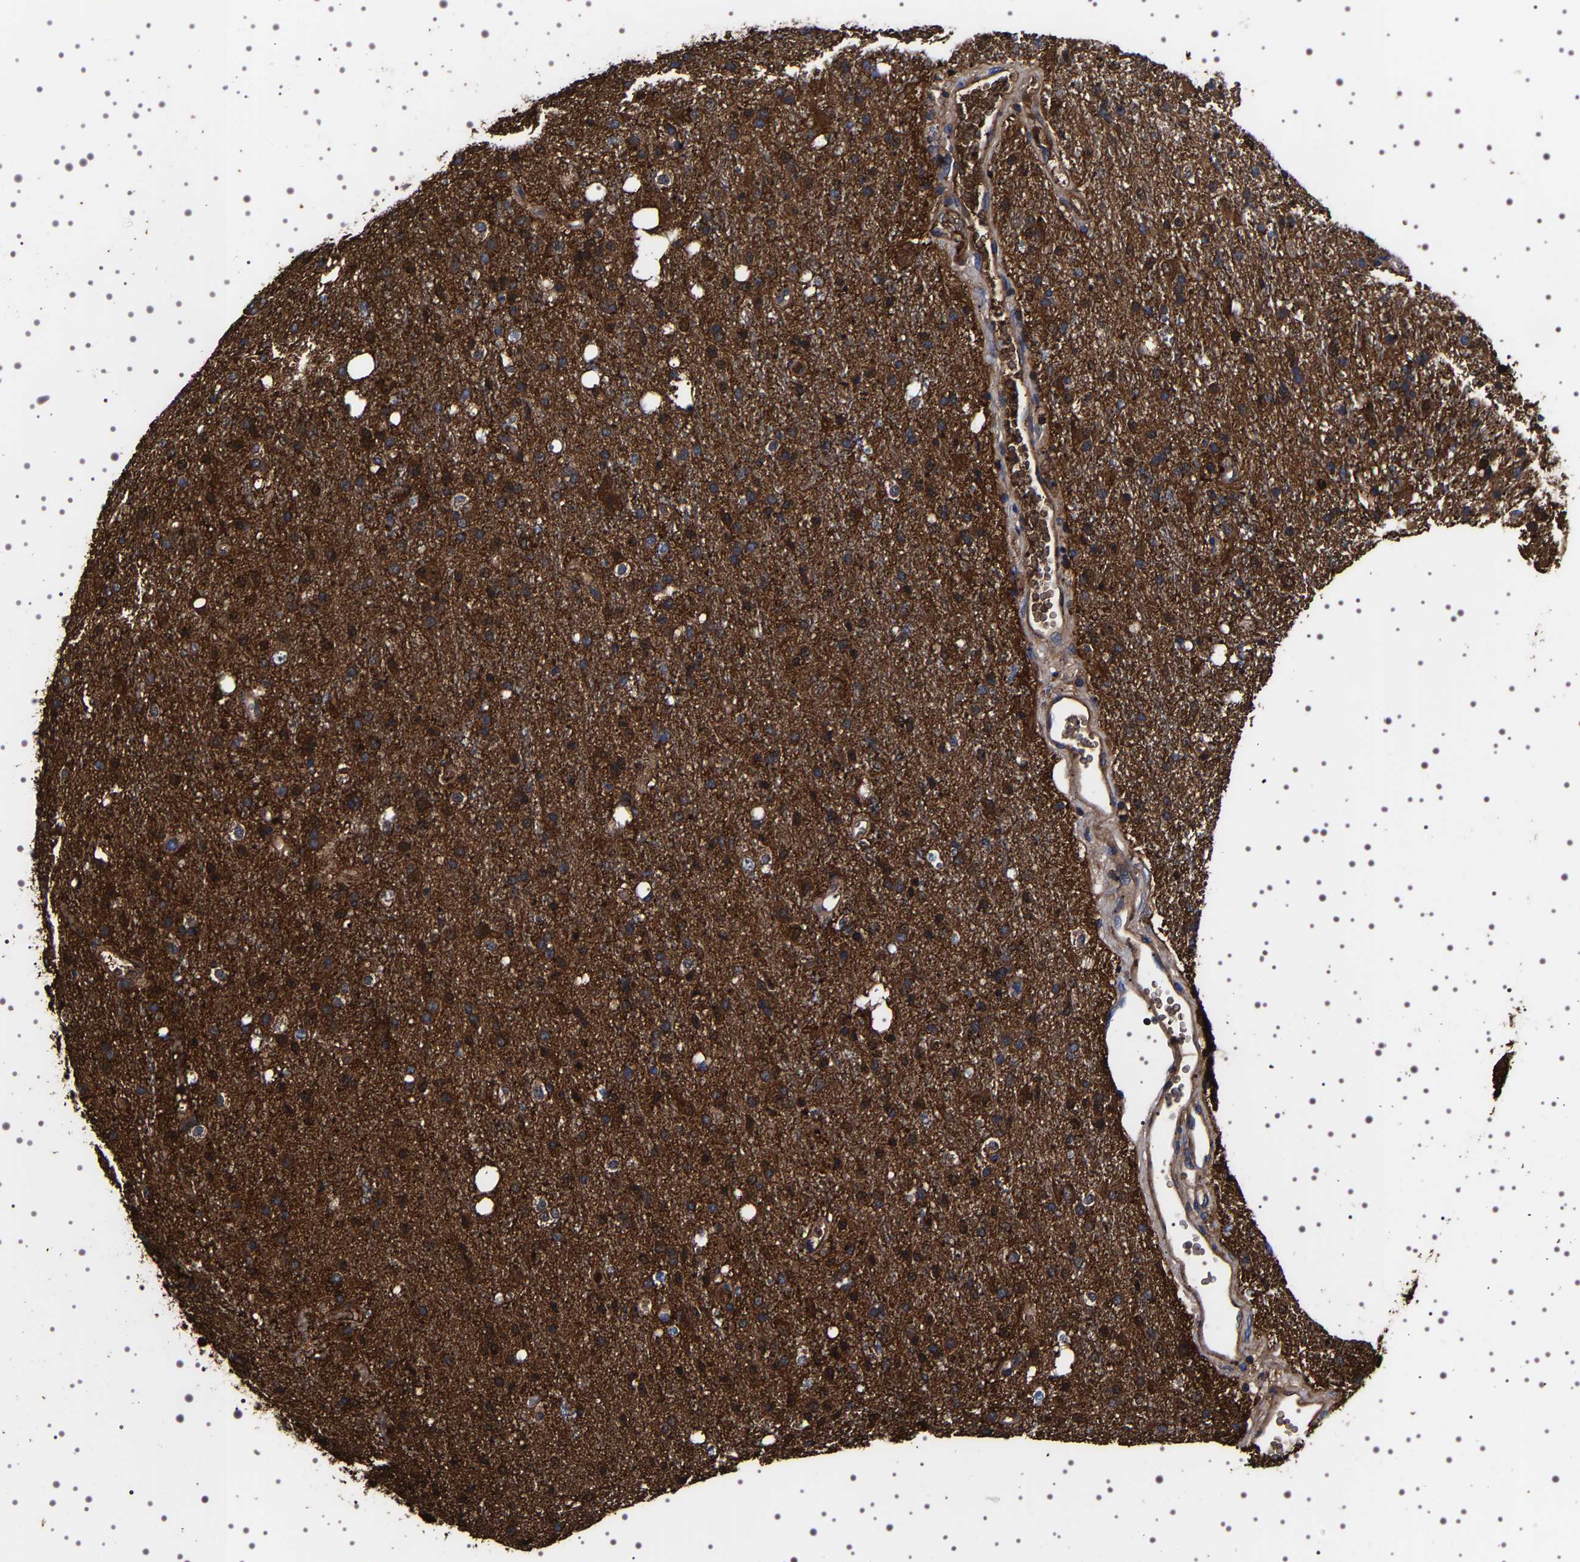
{"staining": {"intensity": "moderate", "quantity": ">75%", "location": "cytoplasmic/membranous"}, "tissue": "glioma", "cell_type": "Tumor cells", "image_type": "cancer", "snomed": [{"axis": "morphology", "description": "Glioma, malignant, High grade"}, {"axis": "topography", "description": "Brain"}], "caption": "Immunohistochemistry of glioma exhibits medium levels of moderate cytoplasmic/membranous expression in approximately >75% of tumor cells.", "gene": "WDR1", "patient": {"sex": "male", "age": 47}}